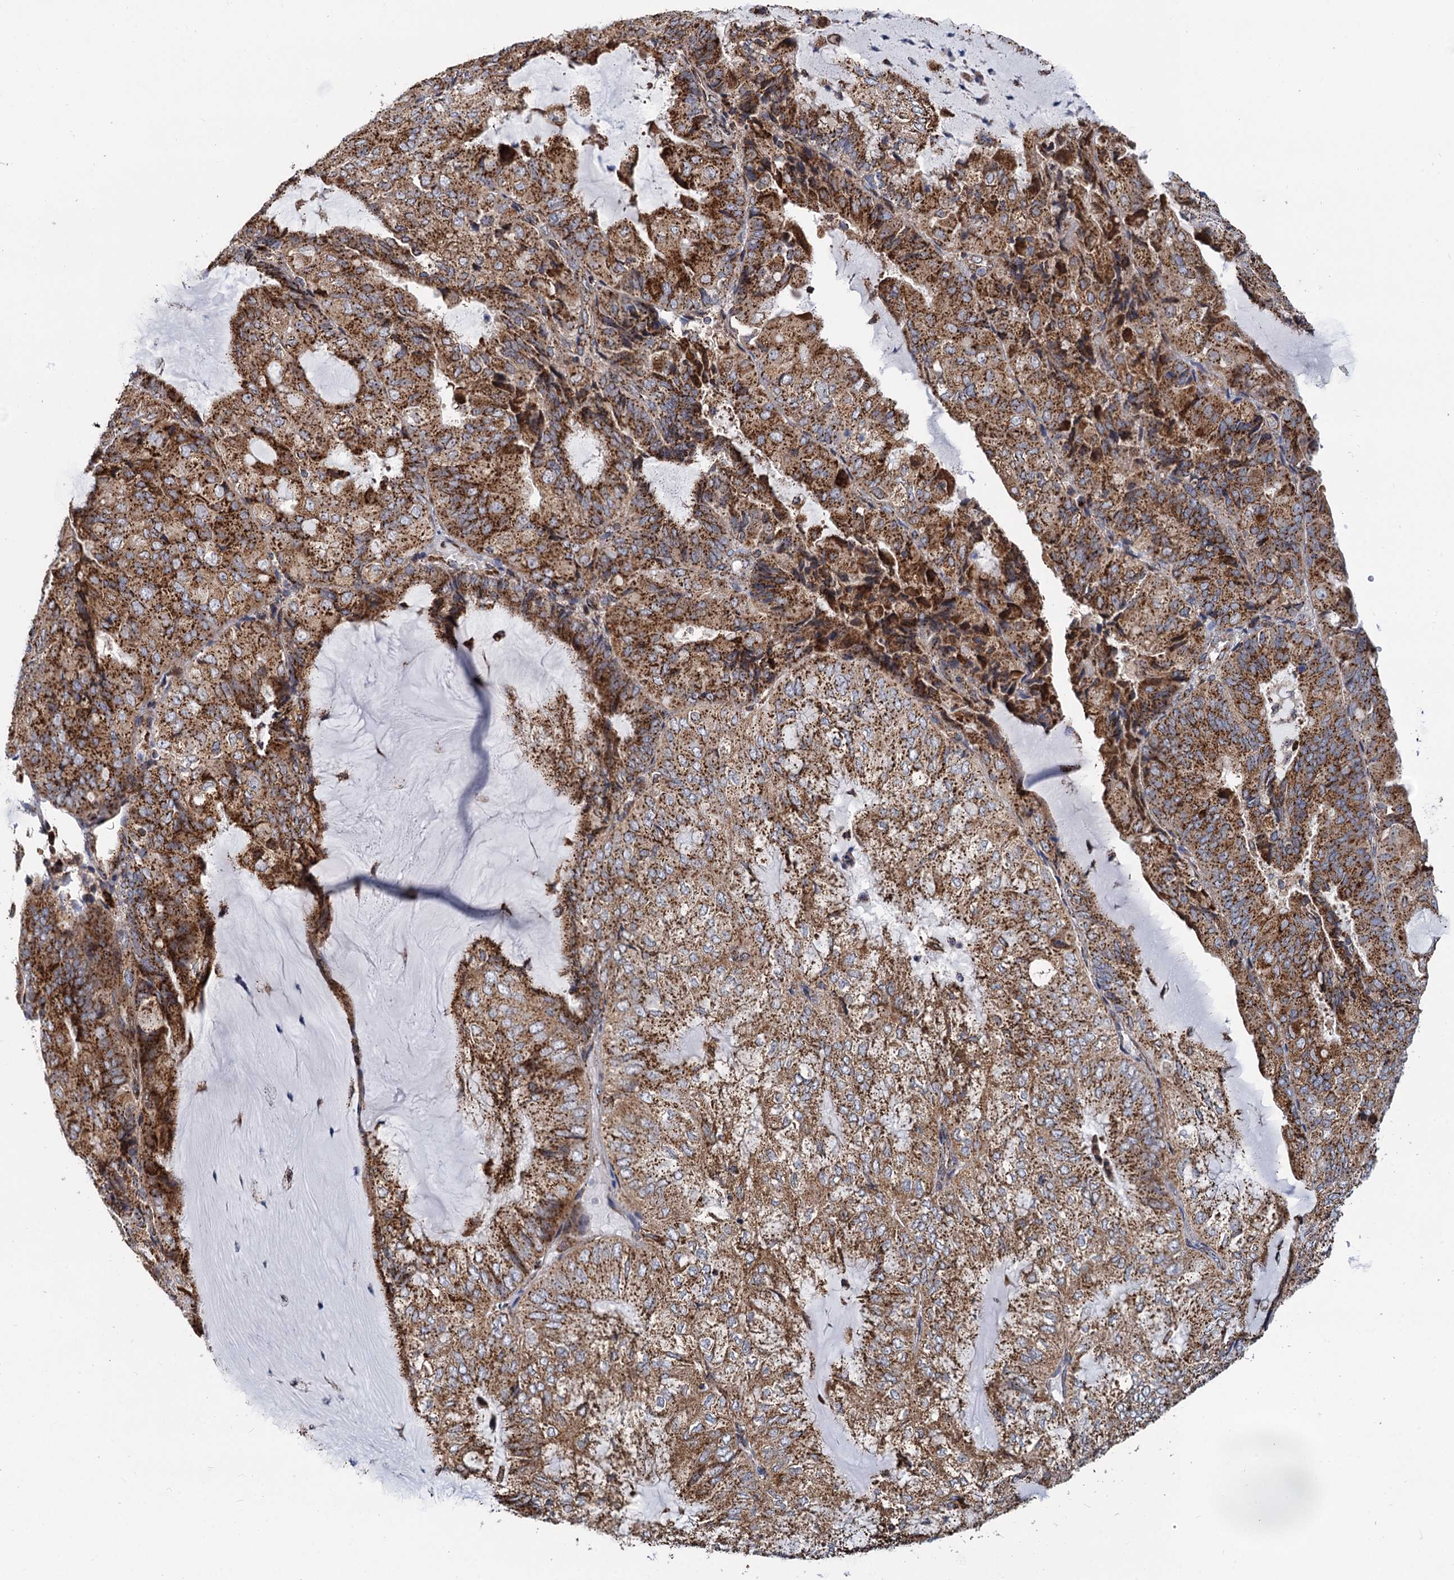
{"staining": {"intensity": "strong", "quantity": ">75%", "location": "cytoplasmic/membranous"}, "tissue": "endometrial cancer", "cell_type": "Tumor cells", "image_type": "cancer", "snomed": [{"axis": "morphology", "description": "Adenocarcinoma, NOS"}, {"axis": "topography", "description": "Endometrium"}], "caption": "Endometrial cancer stained for a protein (brown) displays strong cytoplasmic/membranous positive expression in about >75% of tumor cells.", "gene": "SUPT20H", "patient": {"sex": "female", "age": 81}}